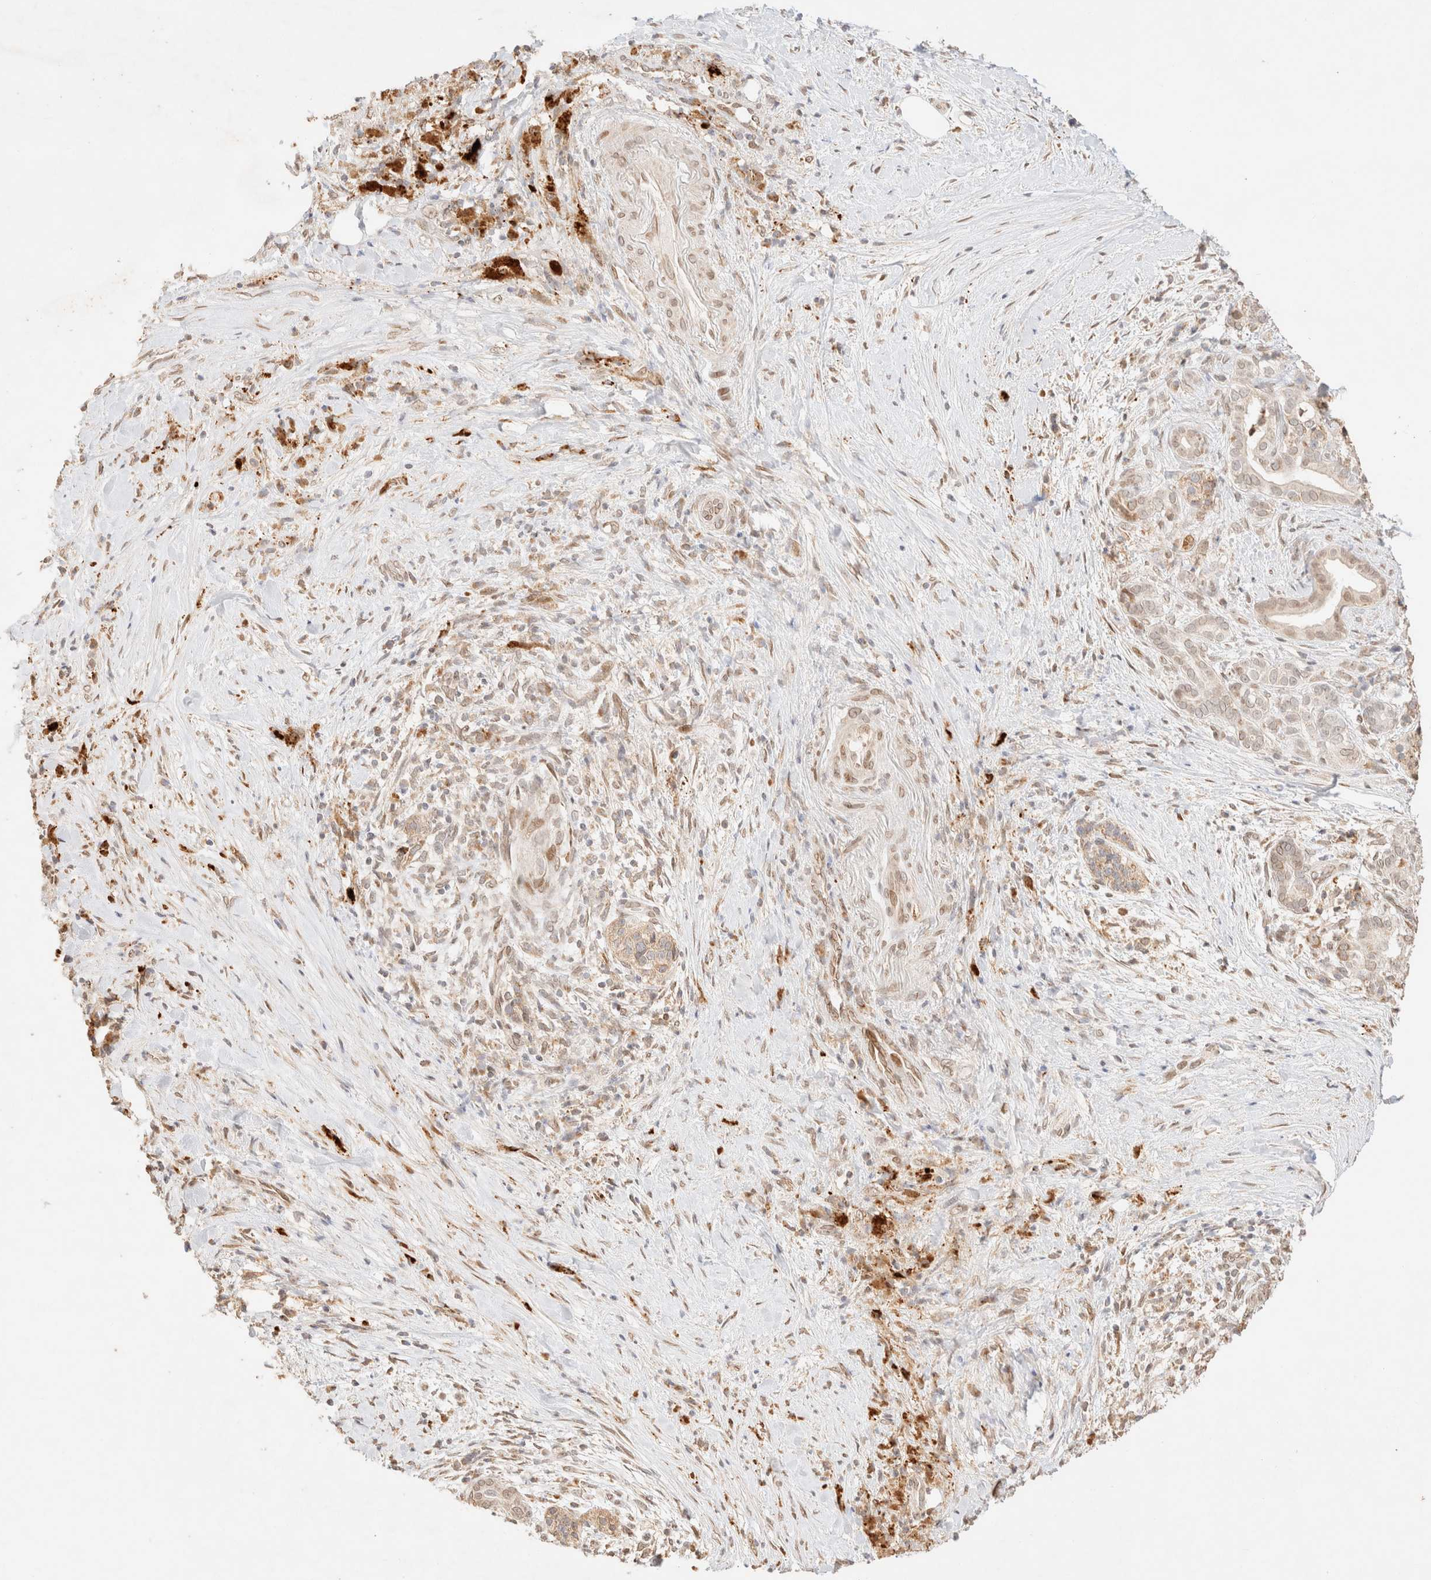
{"staining": {"intensity": "weak", "quantity": "<25%", "location": "cytoplasmic/membranous"}, "tissue": "pancreatic cancer", "cell_type": "Tumor cells", "image_type": "cancer", "snomed": [{"axis": "morphology", "description": "Adenocarcinoma, NOS"}, {"axis": "topography", "description": "Pancreas"}], "caption": "Immunohistochemistry (IHC) histopathology image of neoplastic tissue: pancreatic cancer (adenocarcinoma) stained with DAB (3,3'-diaminobenzidine) exhibits no significant protein staining in tumor cells.", "gene": "TACO1", "patient": {"sex": "male", "age": 58}}